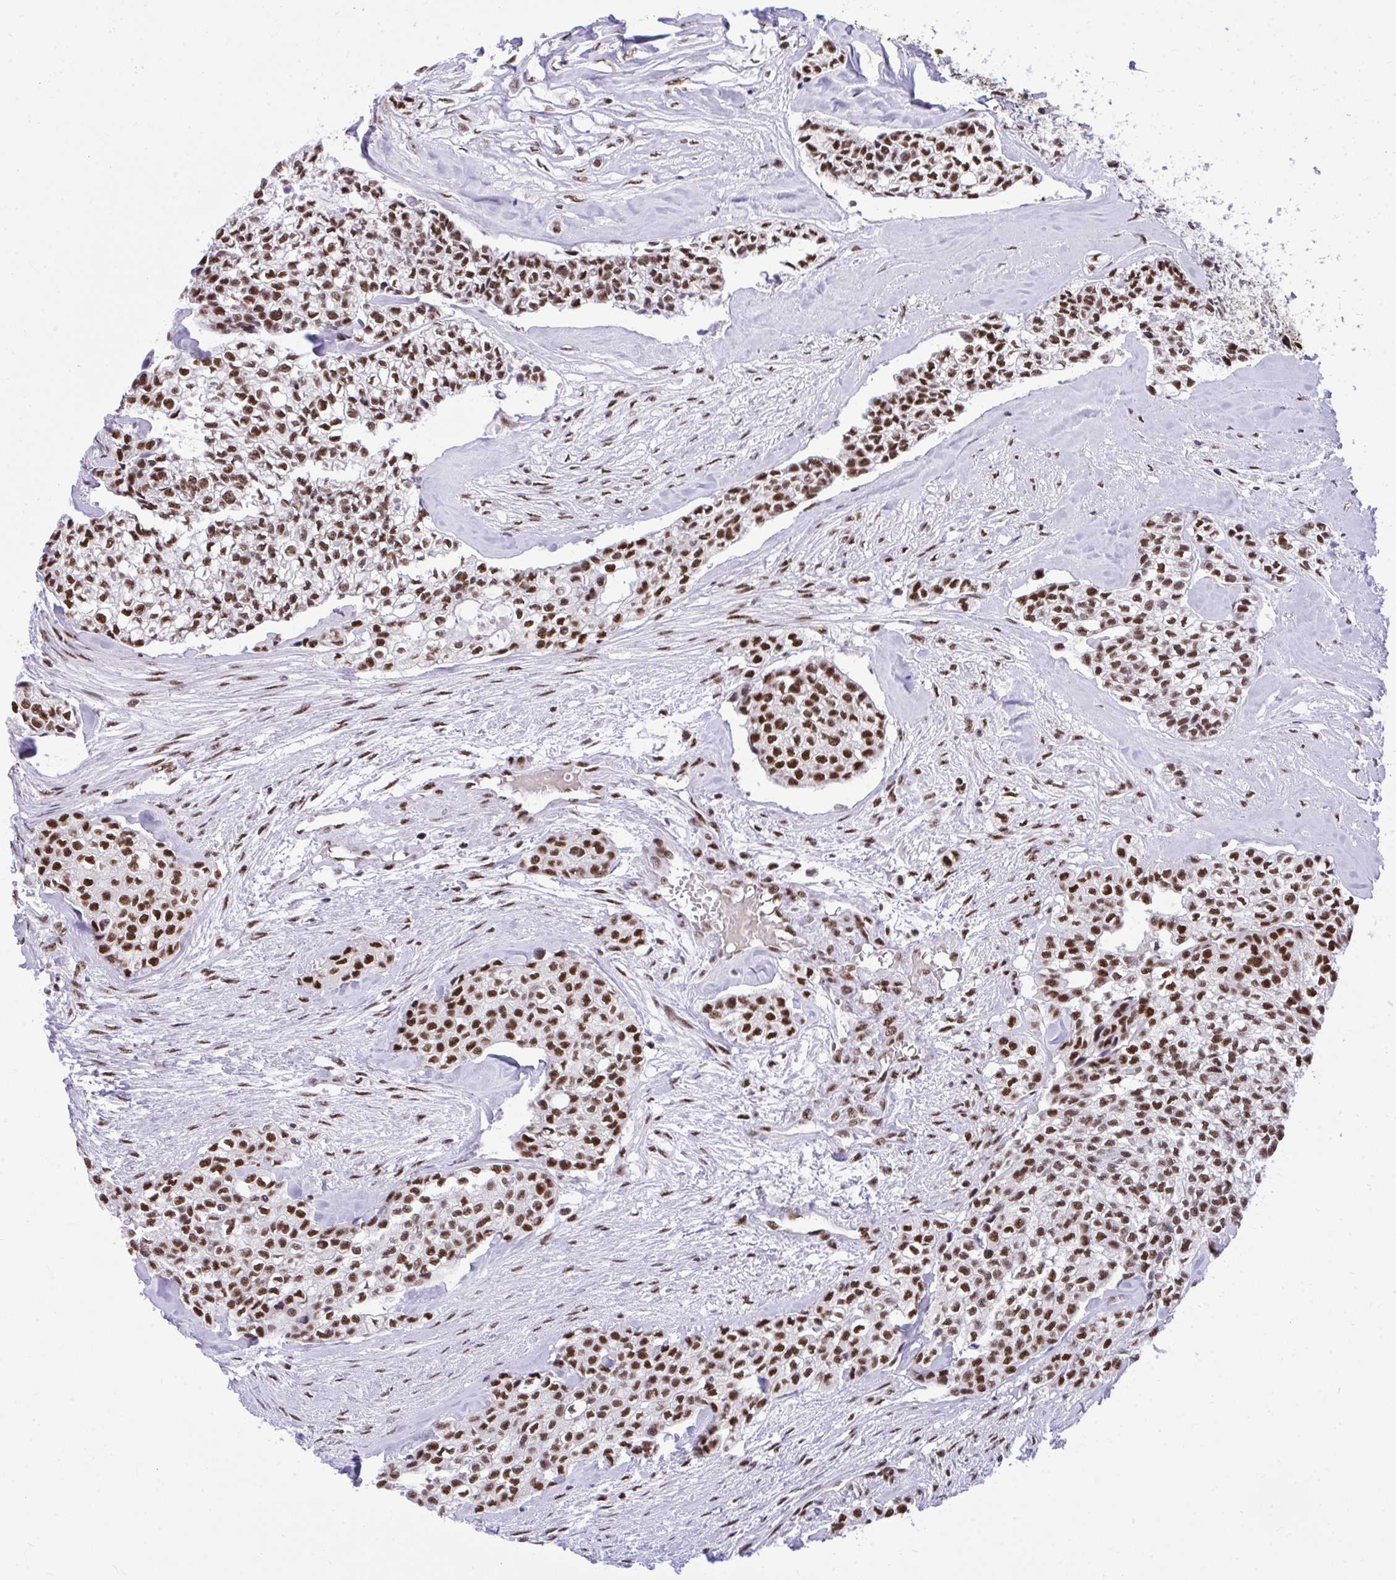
{"staining": {"intensity": "strong", "quantity": ">75%", "location": "nuclear"}, "tissue": "head and neck cancer", "cell_type": "Tumor cells", "image_type": "cancer", "snomed": [{"axis": "morphology", "description": "Adenocarcinoma, NOS"}, {"axis": "topography", "description": "Head-Neck"}], "caption": "Tumor cells demonstrate high levels of strong nuclear staining in approximately >75% of cells in human adenocarcinoma (head and neck).", "gene": "PRPF19", "patient": {"sex": "male", "age": 81}}